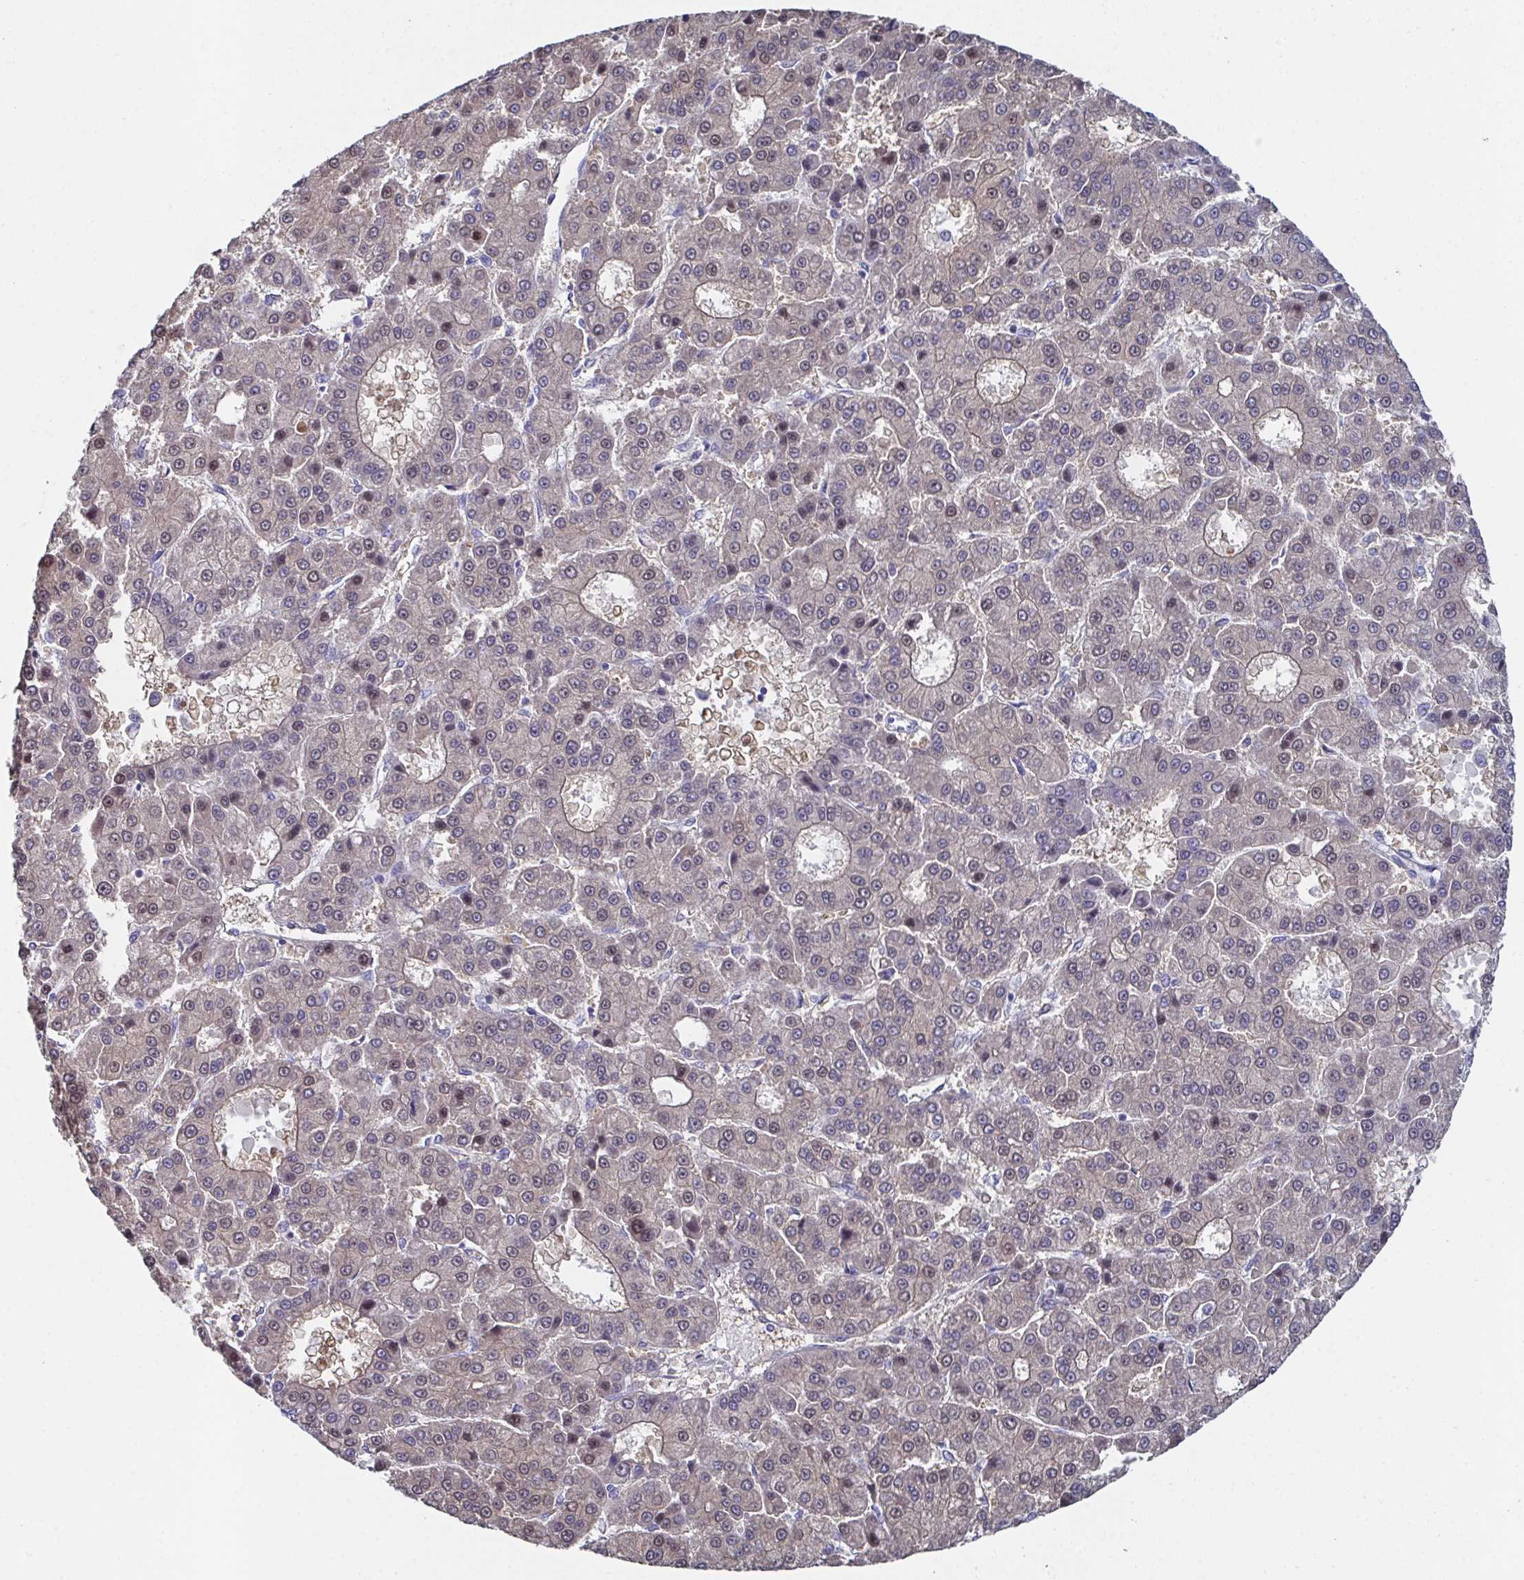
{"staining": {"intensity": "weak", "quantity": ">75%", "location": "cytoplasmic/membranous,nuclear"}, "tissue": "liver cancer", "cell_type": "Tumor cells", "image_type": "cancer", "snomed": [{"axis": "morphology", "description": "Carcinoma, Hepatocellular, NOS"}, {"axis": "topography", "description": "Liver"}], "caption": "Hepatocellular carcinoma (liver) tissue shows weak cytoplasmic/membranous and nuclear expression in about >75% of tumor cells Immunohistochemistry (ihc) stains the protein in brown and the nuclei are stained blue.", "gene": "SSC4D", "patient": {"sex": "male", "age": 70}}